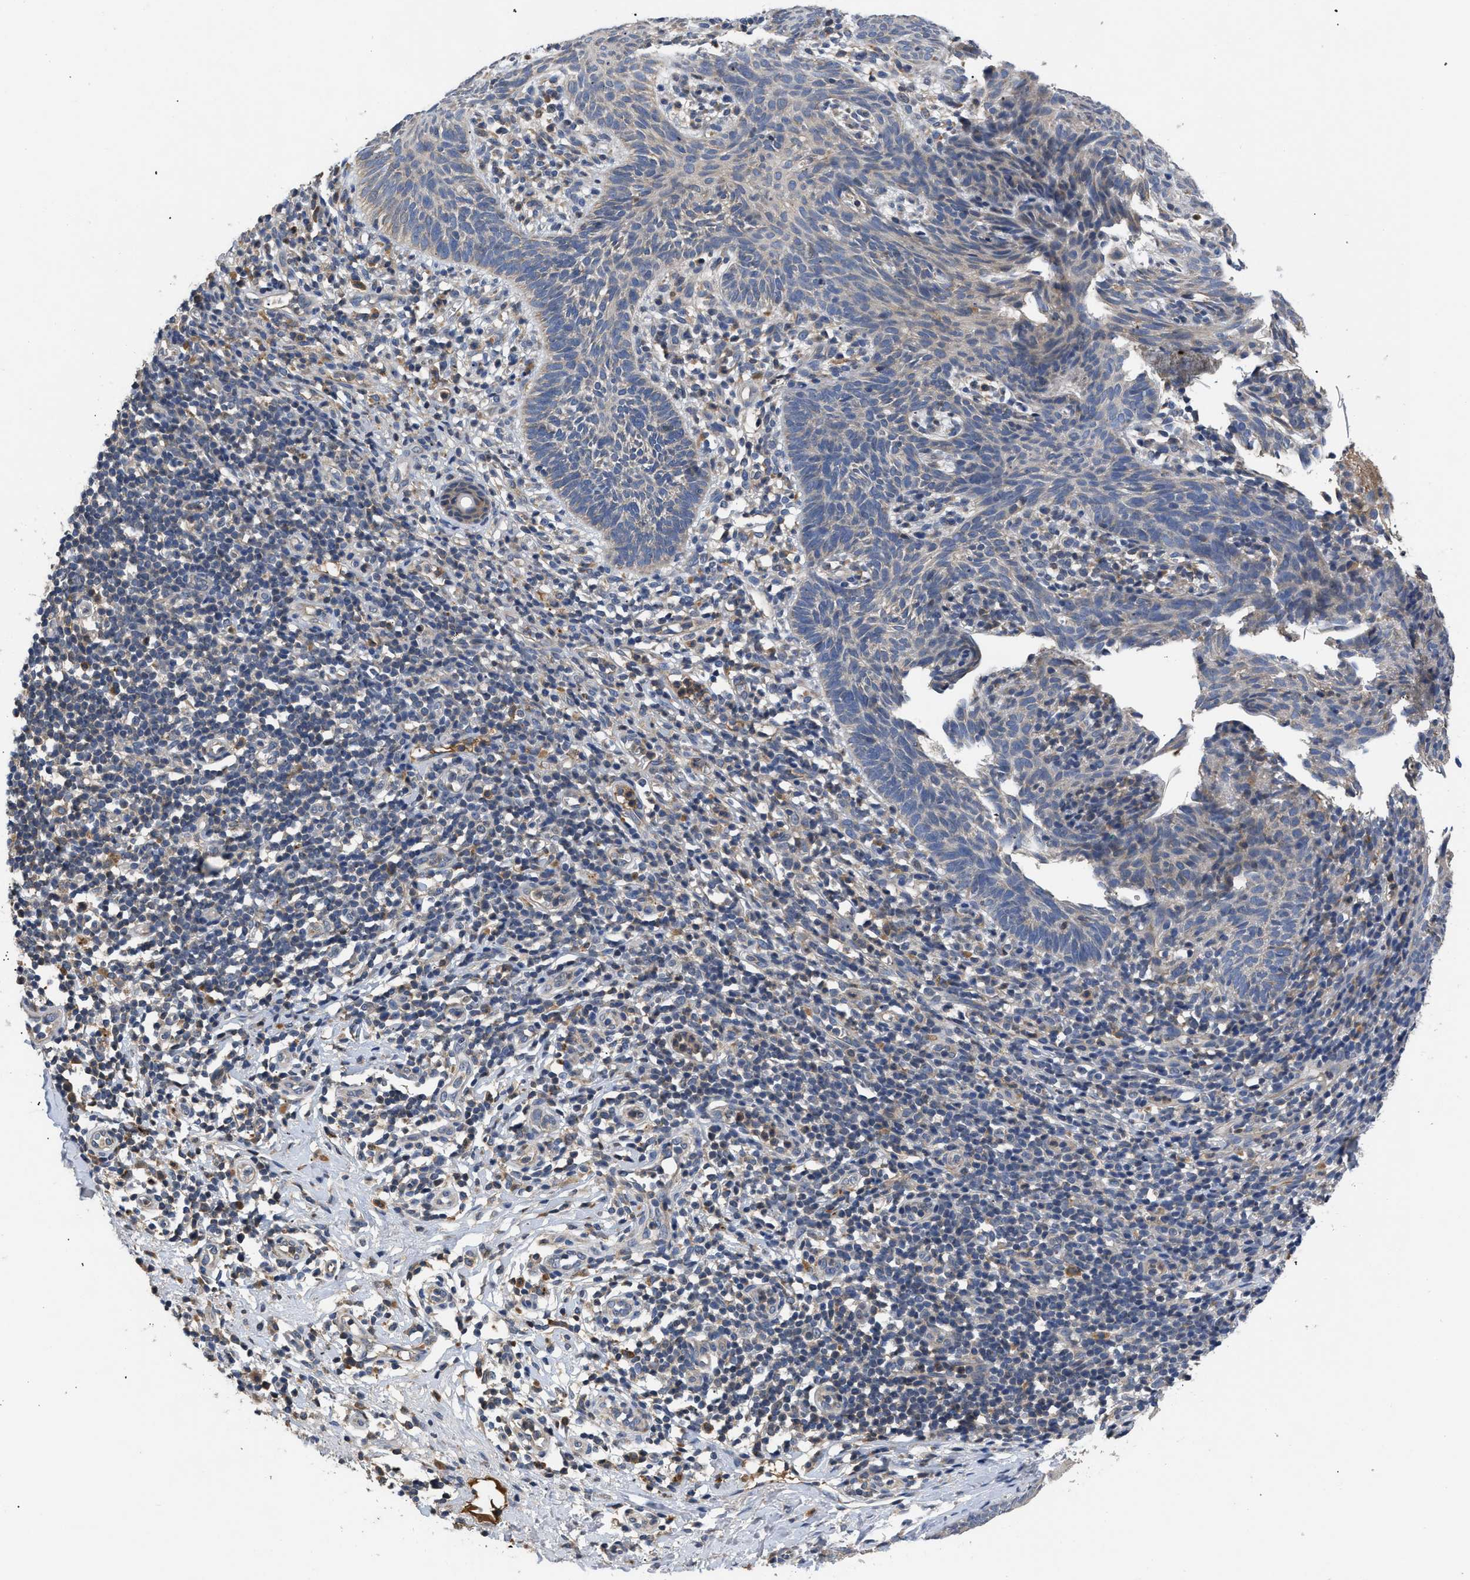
{"staining": {"intensity": "weak", "quantity": "<25%", "location": "cytoplasmic/membranous"}, "tissue": "skin cancer", "cell_type": "Tumor cells", "image_type": "cancer", "snomed": [{"axis": "morphology", "description": "Basal cell carcinoma"}, {"axis": "topography", "description": "Skin"}], "caption": "Micrograph shows no protein positivity in tumor cells of skin basal cell carcinoma tissue.", "gene": "VPS4A", "patient": {"sex": "male", "age": 60}}